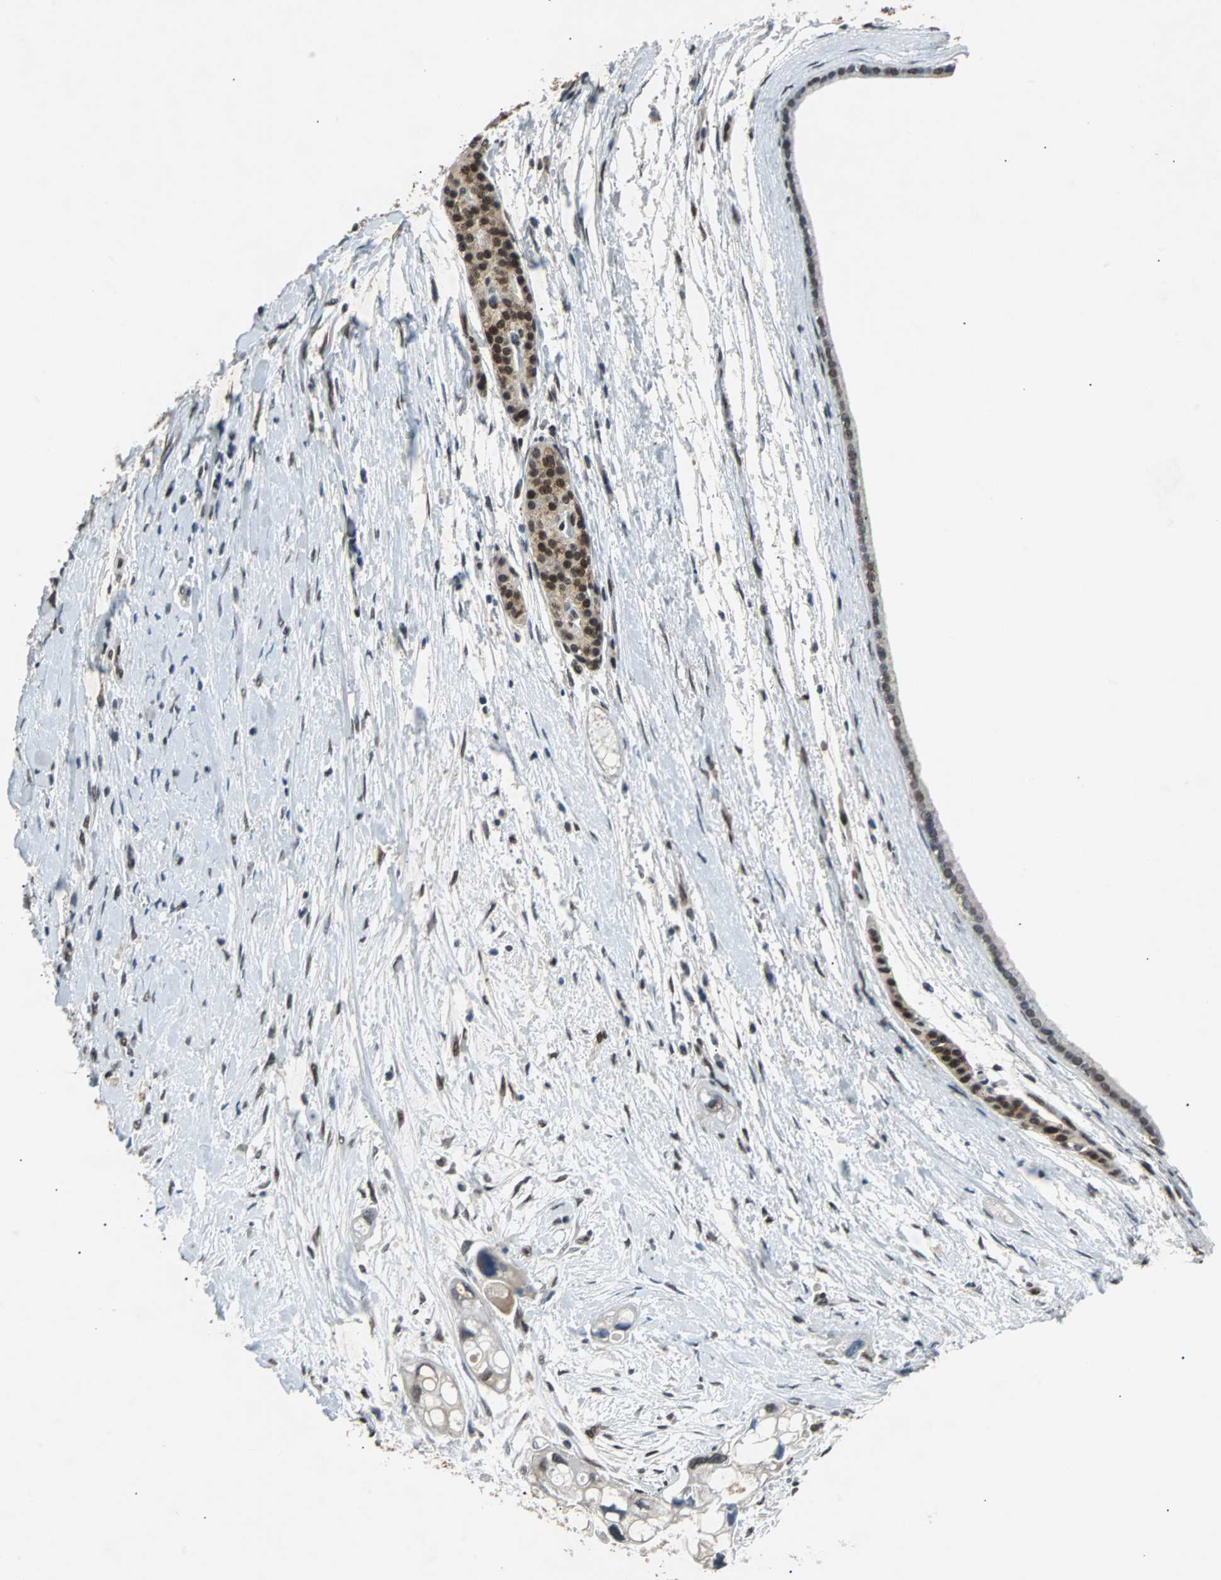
{"staining": {"intensity": "strong", "quantity": ">75%", "location": "nuclear"}, "tissue": "pancreatic cancer", "cell_type": "Tumor cells", "image_type": "cancer", "snomed": [{"axis": "morphology", "description": "Adenocarcinoma, NOS"}, {"axis": "topography", "description": "Pancreas"}], "caption": "The micrograph demonstrates a brown stain indicating the presence of a protein in the nuclear of tumor cells in pancreatic cancer. The protein is shown in brown color, while the nuclei are stained blue.", "gene": "PHC1", "patient": {"sex": "female", "age": 77}}